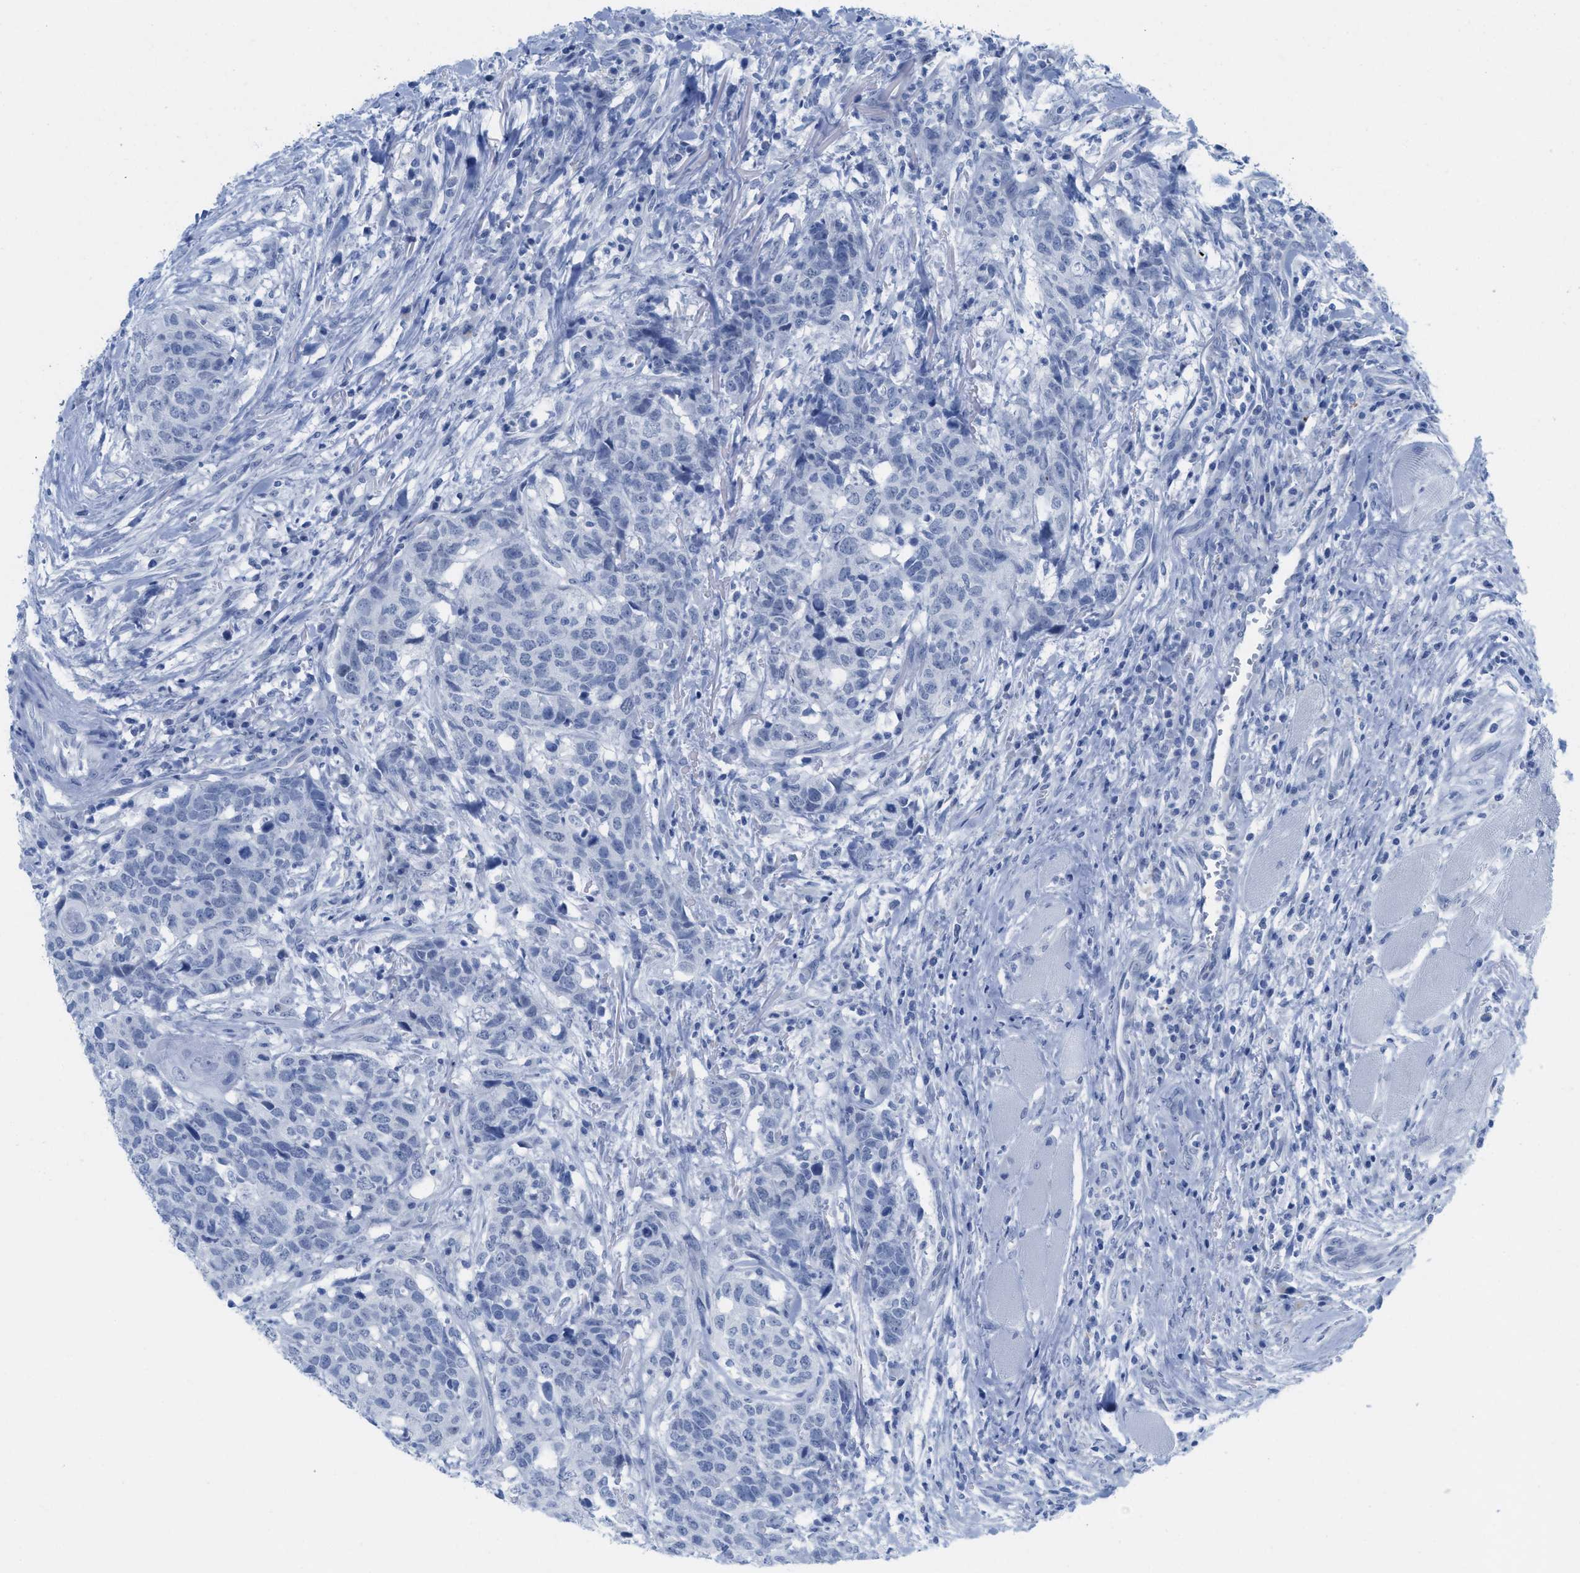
{"staining": {"intensity": "negative", "quantity": "none", "location": "none"}, "tissue": "head and neck cancer", "cell_type": "Tumor cells", "image_type": "cancer", "snomed": [{"axis": "morphology", "description": "Squamous cell carcinoma, NOS"}, {"axis": "topography", "description": "Head-Neck"}], "caption": "An immunohistochemistry histopathology image of head and neck cancer is shown. There is no staining in tumor cells of head and neck cancer.", "gene": "WDR4", "patient": {"sex": "male", "age": 66}}